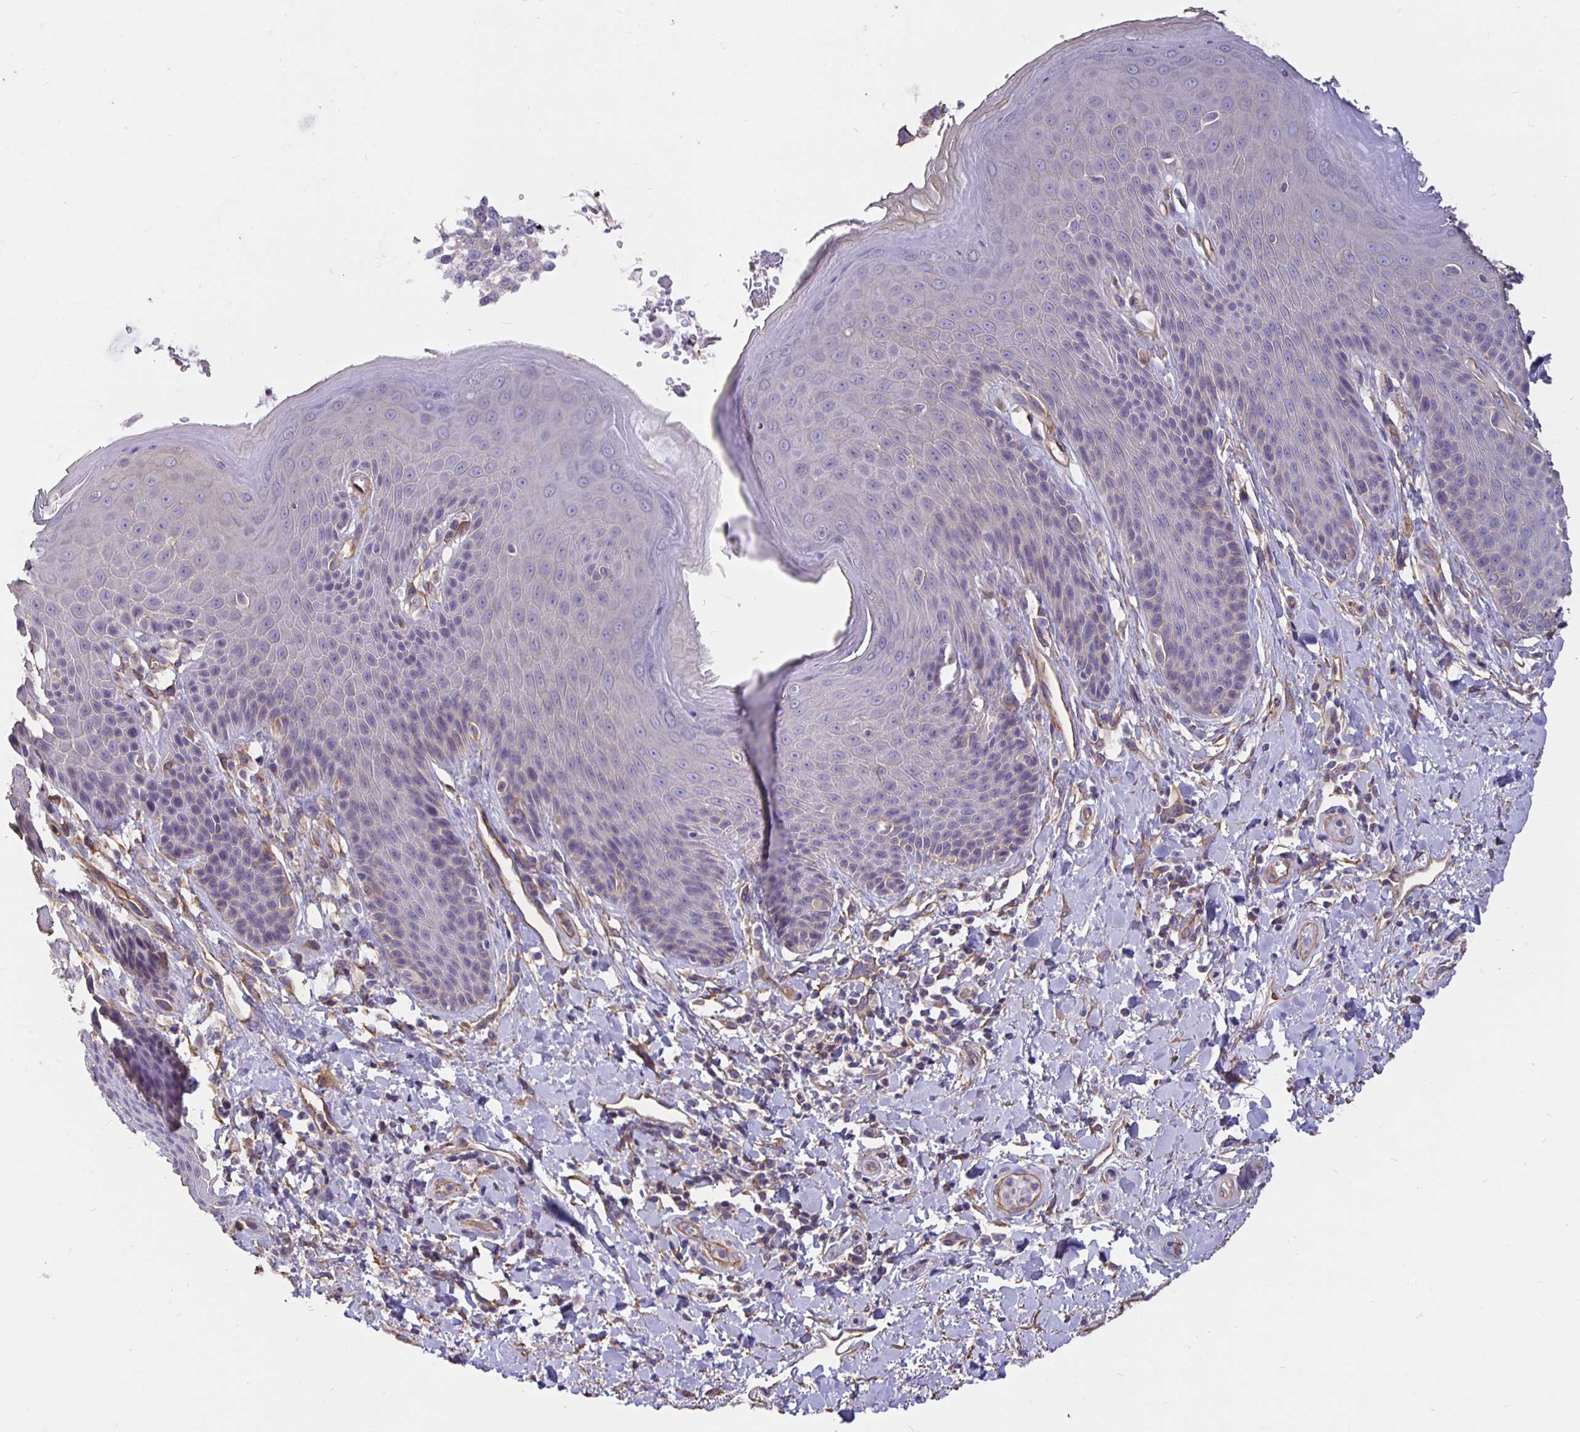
{"staining": {"intensity": "moderate", "quantity": "<25%", "location": "cytoplasmic/membranous"}, "tissue": "skin", "cell_type": "Epidermal cells", "image_type": "normal", "snomed": [{"axis": "morphology", "description": "Normal tissue, NOS"}, {"axis": "topography", "description": "Anal"}, {"axis": "topography", "description": "Peripheral nerve tissue"}], "caption": "This micrograph shows normal skin stained with immunohistochemistry to label a protein in brown. The cytoplasmic/membranous of epidermal cells show moderate positivity for the protein. Nuclei are counter-stained blue.", "gene": "ARHGEF39", "patient": {"sex": "male", "age": 51}}